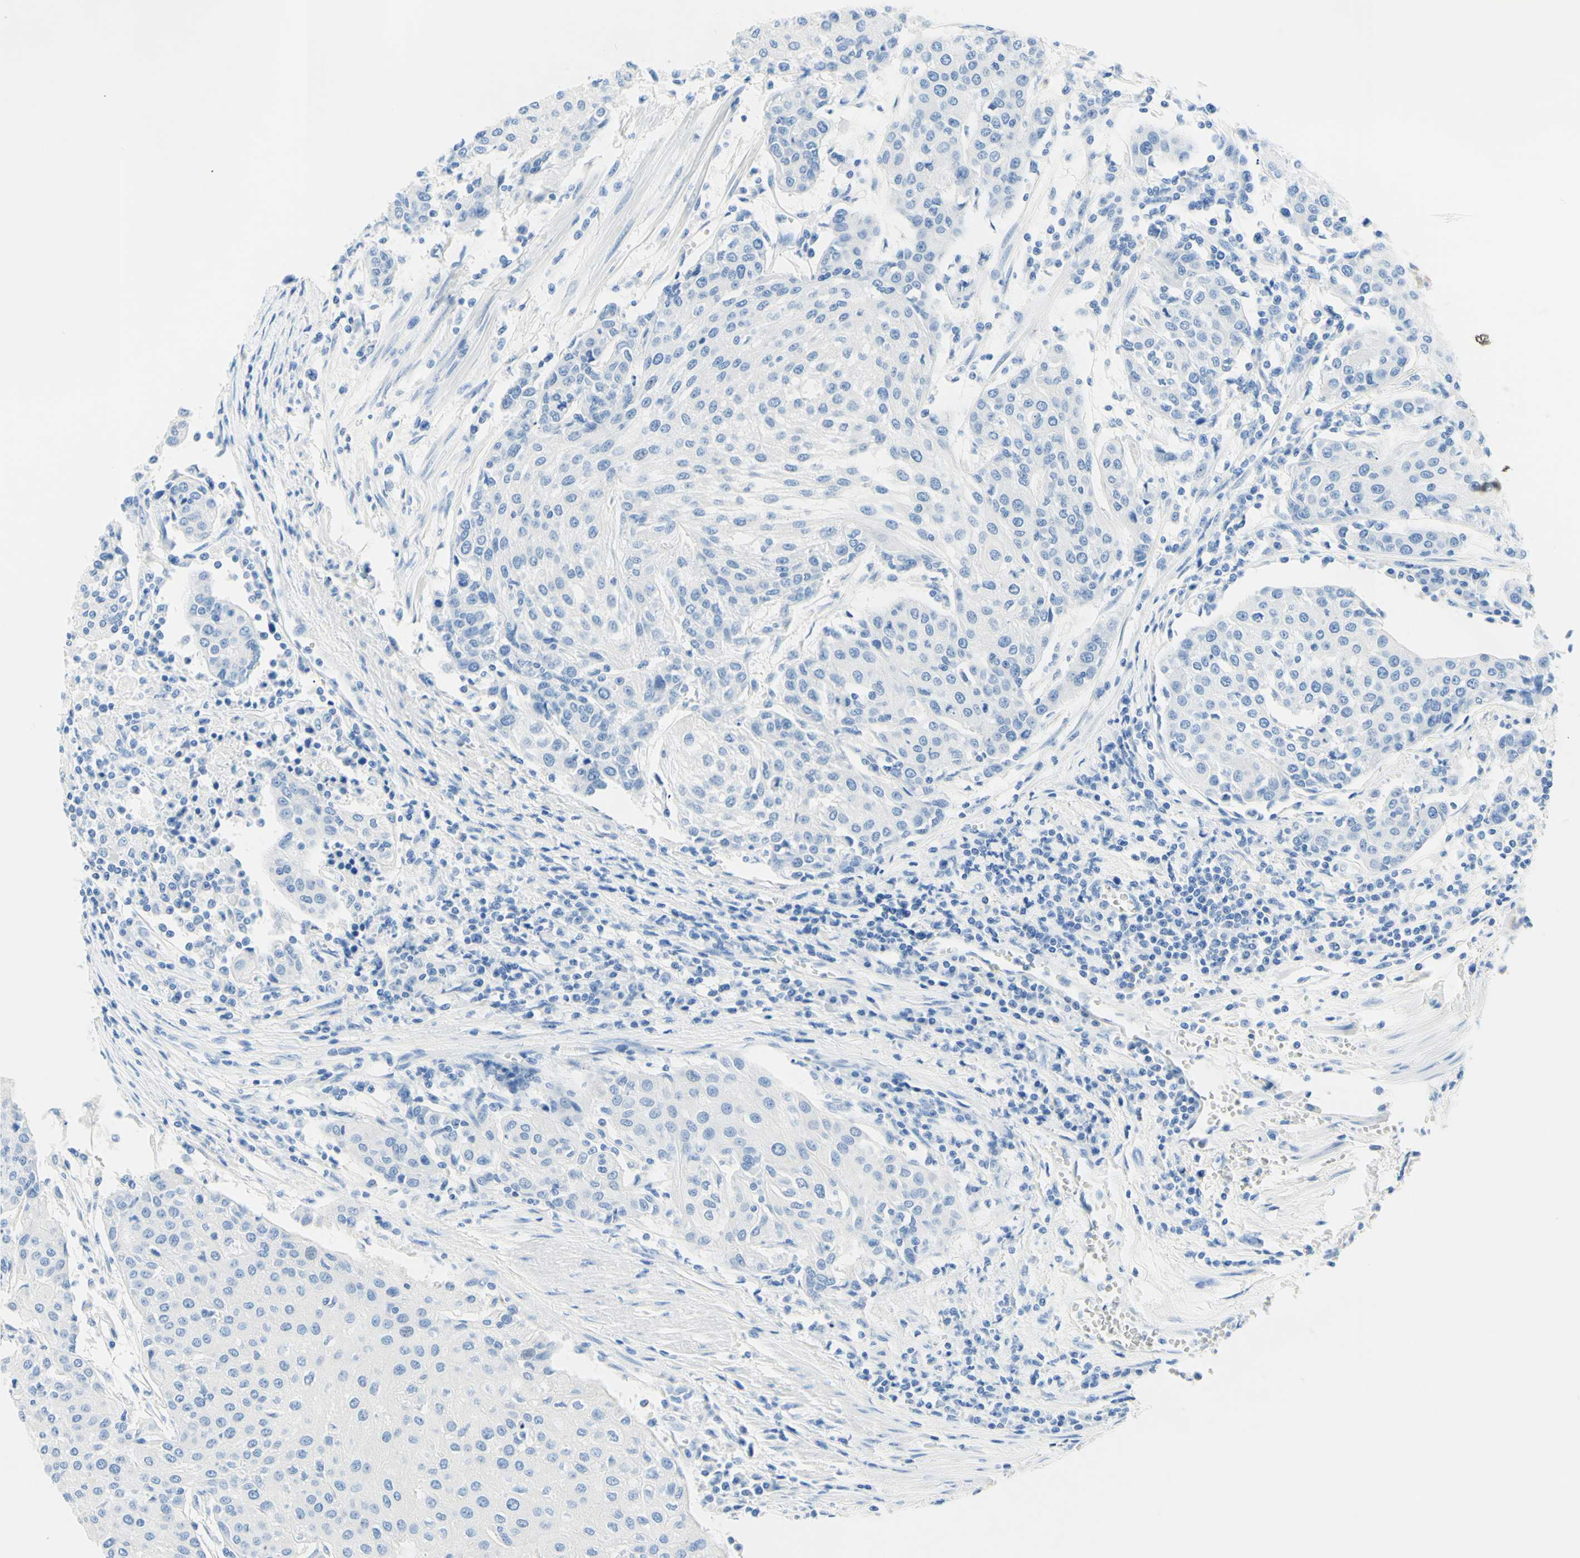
{"staining": {"intensity": "negative", "quantity": "none", "location": "none"}, "tissue": "urothelial cancer", "cell_type": "Tumor cells", "image_type": "cancer", "snomed": [{"axis": "morphology", "description": "Urothelial carcinoma, High grade"}, {"axis": "topography", "description": "Urinary bladder"}], "caption": "There is no significant expression in tumor cells of high-grade urothelial carcinoma. (DAB IHC with hematoxylin counter stain).", "gene": "MYH2", "patient": {"sex": "female", "age": 85}}